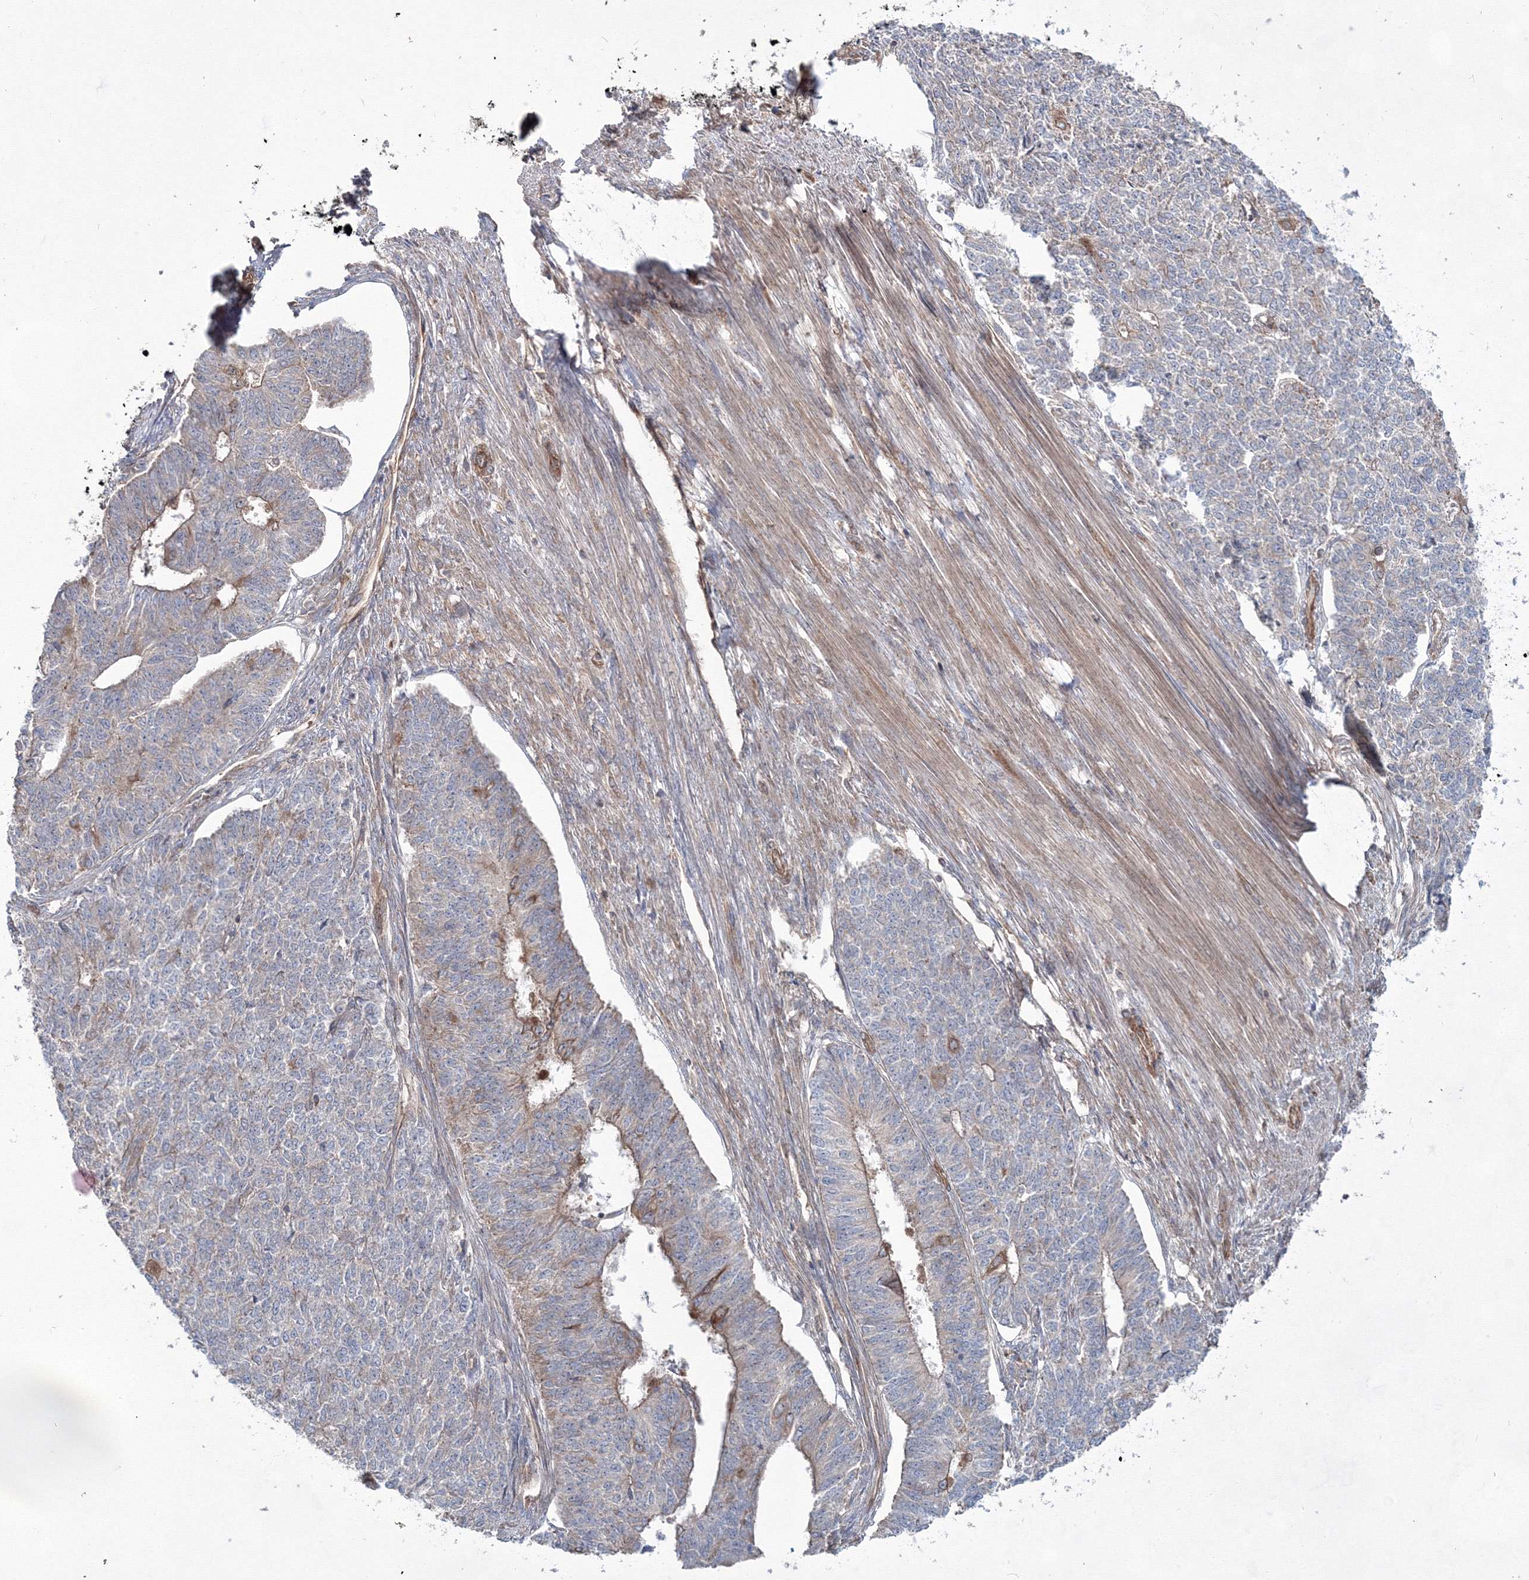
{"staining": {"intensity": "moderate", "quantity": "<25%", "location": "cytoplasmic/membranous"}, "tissue": "endometrial cancer", "cell_type": "Tumor cells", "image_type": "cancer", "snomed": [{"axis": "morphology", "description": "Adenocarcinoma, NOS"}, {"axis": "topography", "description": "Endometrium"}], "caption": "Approximately <25% of tumor cells in endometrial cancer show moderate cytoplasmic/membranous protein expression as visualized by brown immunohistochemical staining.", "gene": "EXOC6", "patient": {"sex": "female", "age": 32}}